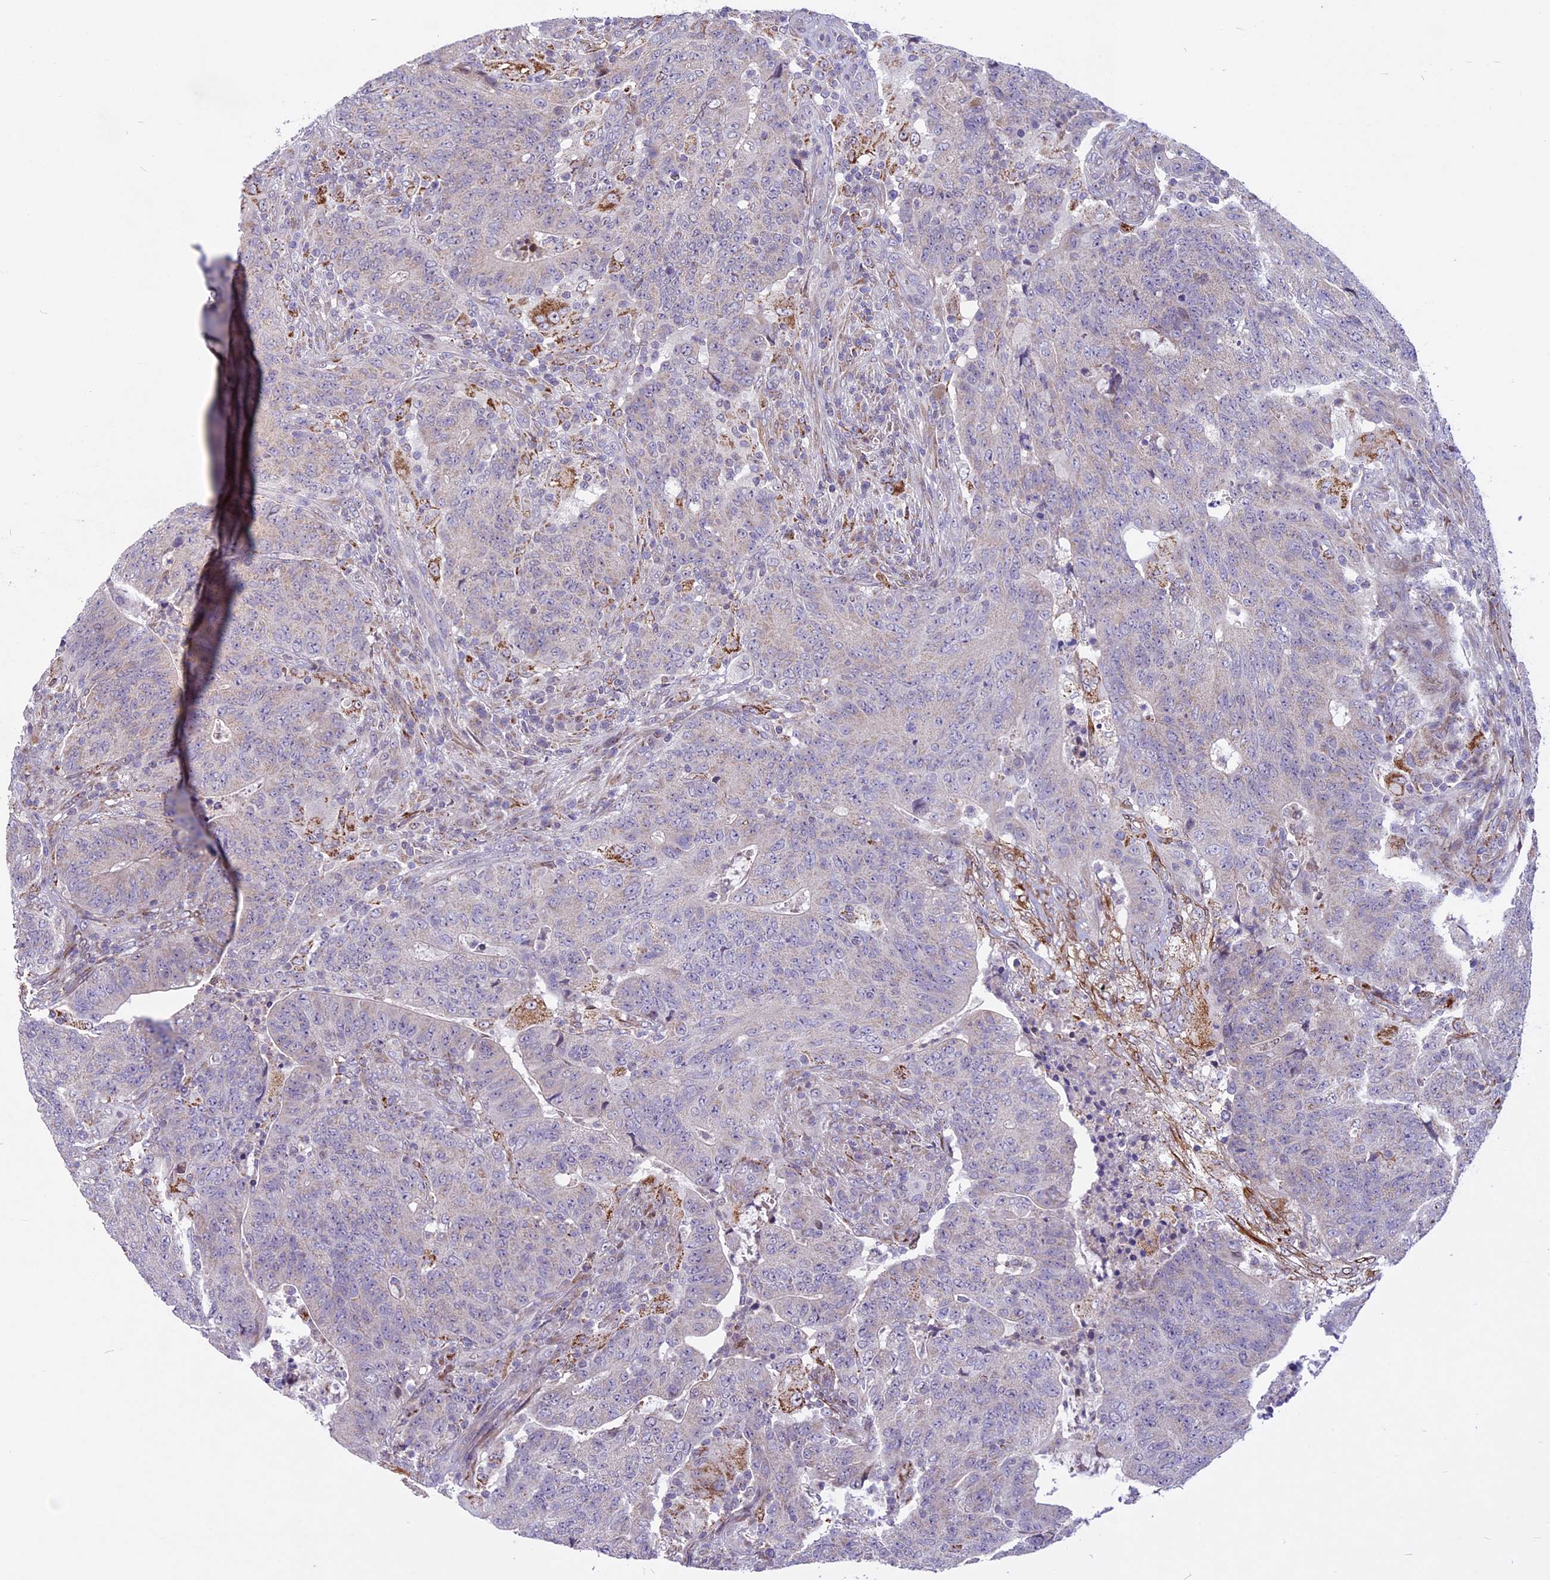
{"staining": {"intensity": "weak", "quantity": "<25%", "location": "cytoplasmic/membranous"}, "tissue": "colorectal cancer", "cell_type": "Tumor cells", "image_type": "cancer", "snomed": [{"axis": "morphology", "description": "Adenocarcinoma, NOS"}, {"axis": "topography", "description": "Colon"}], "caption": "Colorectal cancer was stained to show a protein in brown. There is no significant positivity in tumor cells.", "gene": "MIEF2", "patient": {"sex": "female", "age": 75}}